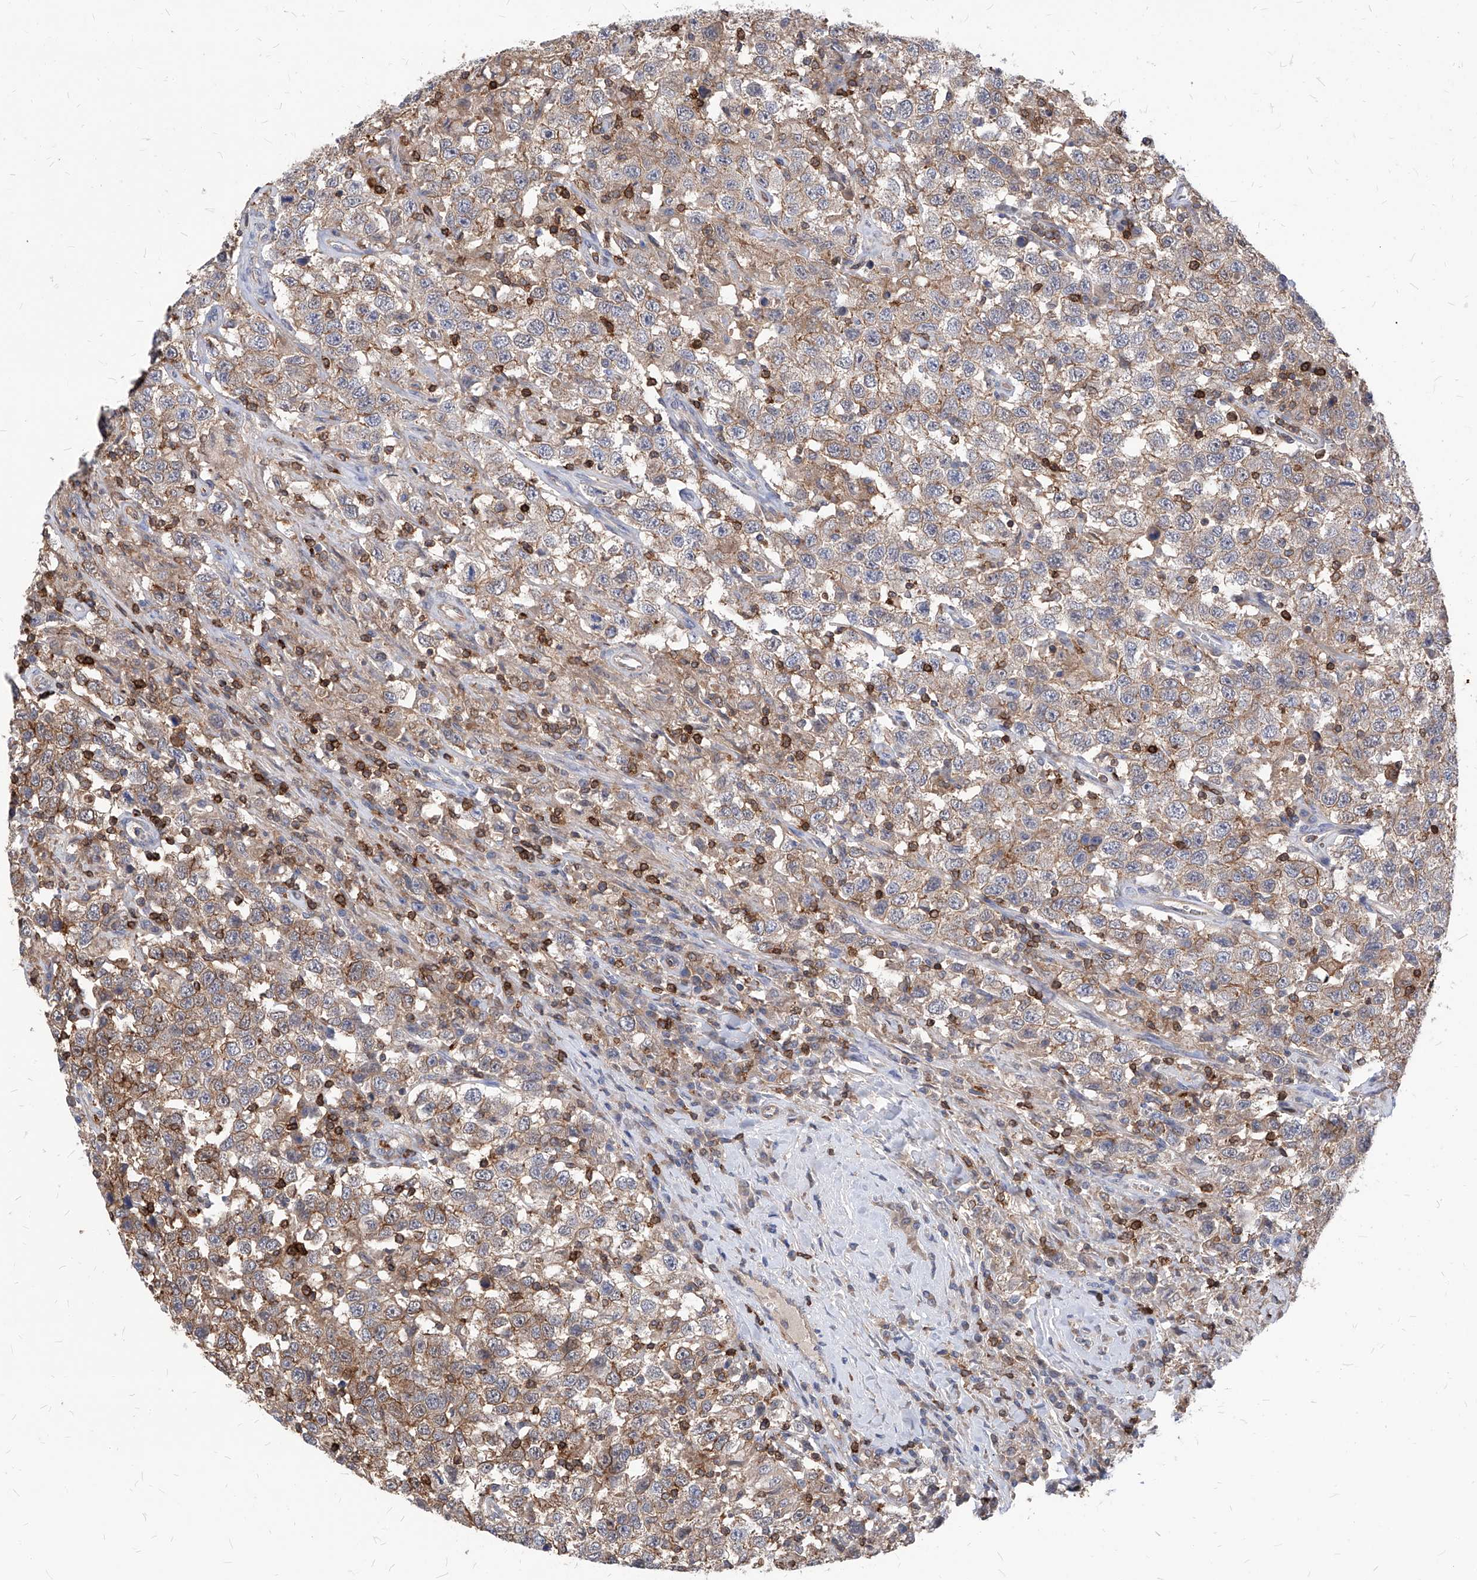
{"staining": {"intensity": "weak", "quantity": ">75%", "location": "cytoplasmic/membranous"}, "tissue": "testis cancer", "cell_type": "Tumor cells", "image_type": "cancer", "snomed": [{"axis": "morphology", "description": "Seminoma, NOS"}, {"axis": "topography", "description": "Testis"}], "caption": "High-power microscopy captured an immunohistochemistry photomicrograph of seminoma (testis), revealing weak cytoplasmic/membranous staining in about >75% of tumor cells. (DAB IHC with brightfield microscopy, high magnification).", "gene": "ABRACL", "patient": {"sex": "male", "age": 41}}